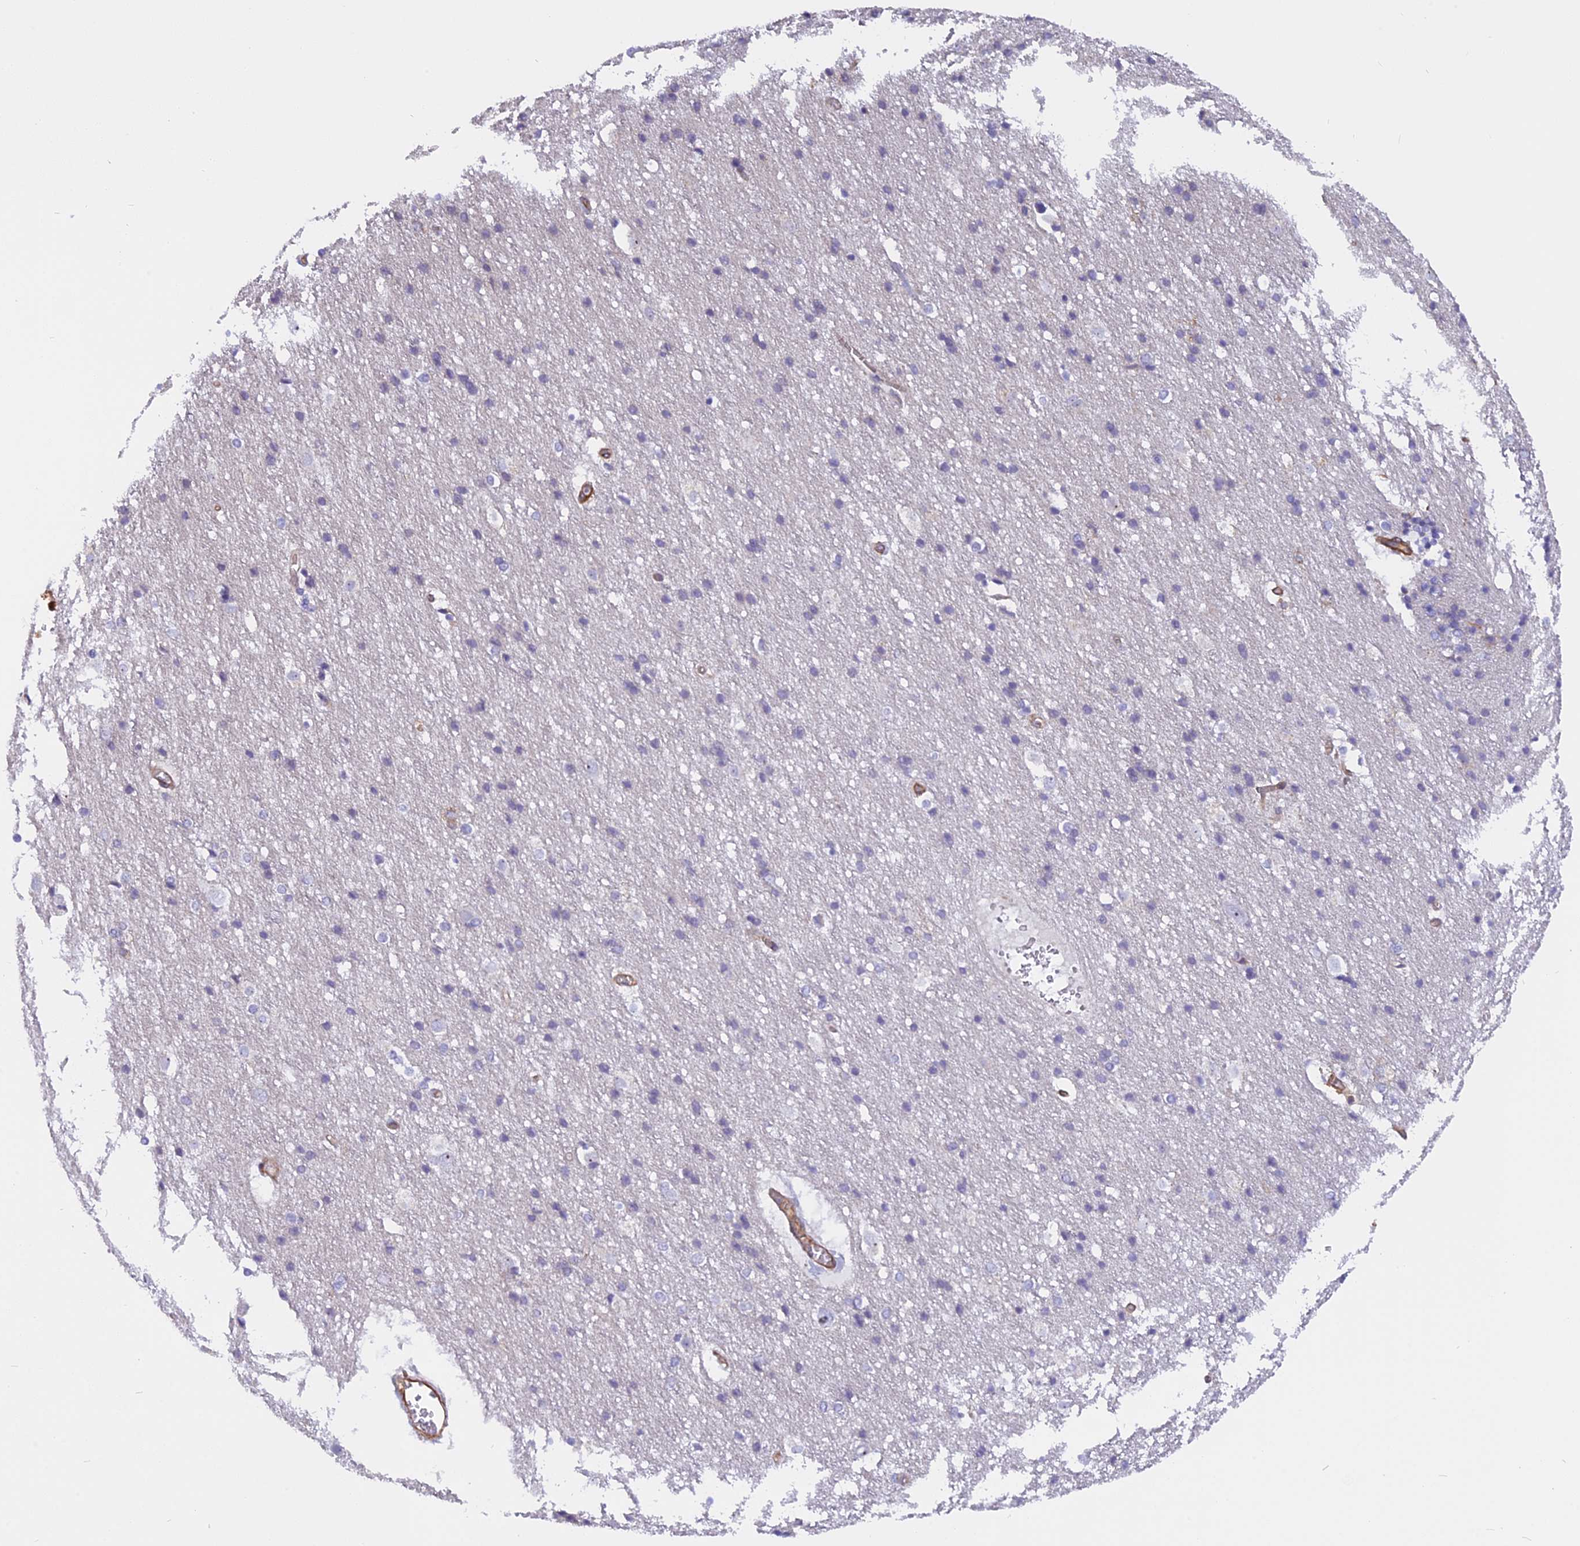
{"staining": {"intensity": "moderate", "quantity": ">75%", "location": "cytoplasmic/membranous"}, "tissue": "cerebral cortex", "cell_type": "Endothelial cells", "image_type": "normal", "snomed": [{"axis": "morphology", "description": "Normal tissue, NOS"}, {"axis": "topography", "description": "Cerebral cortex"}], "caption": "Immunohistochemistry (IHC) of benign human cerebral cortex exhibits medium levels of moderate cytoplasmic/membranous expression in about >75% of endothelial cells. Using DAB (brown) and hematoxylin (blue) stains, captured at high magnification using brightfield microscopy.", "gene": "EHBP1L1", "patient": {"sex": "male", "age": 54}}